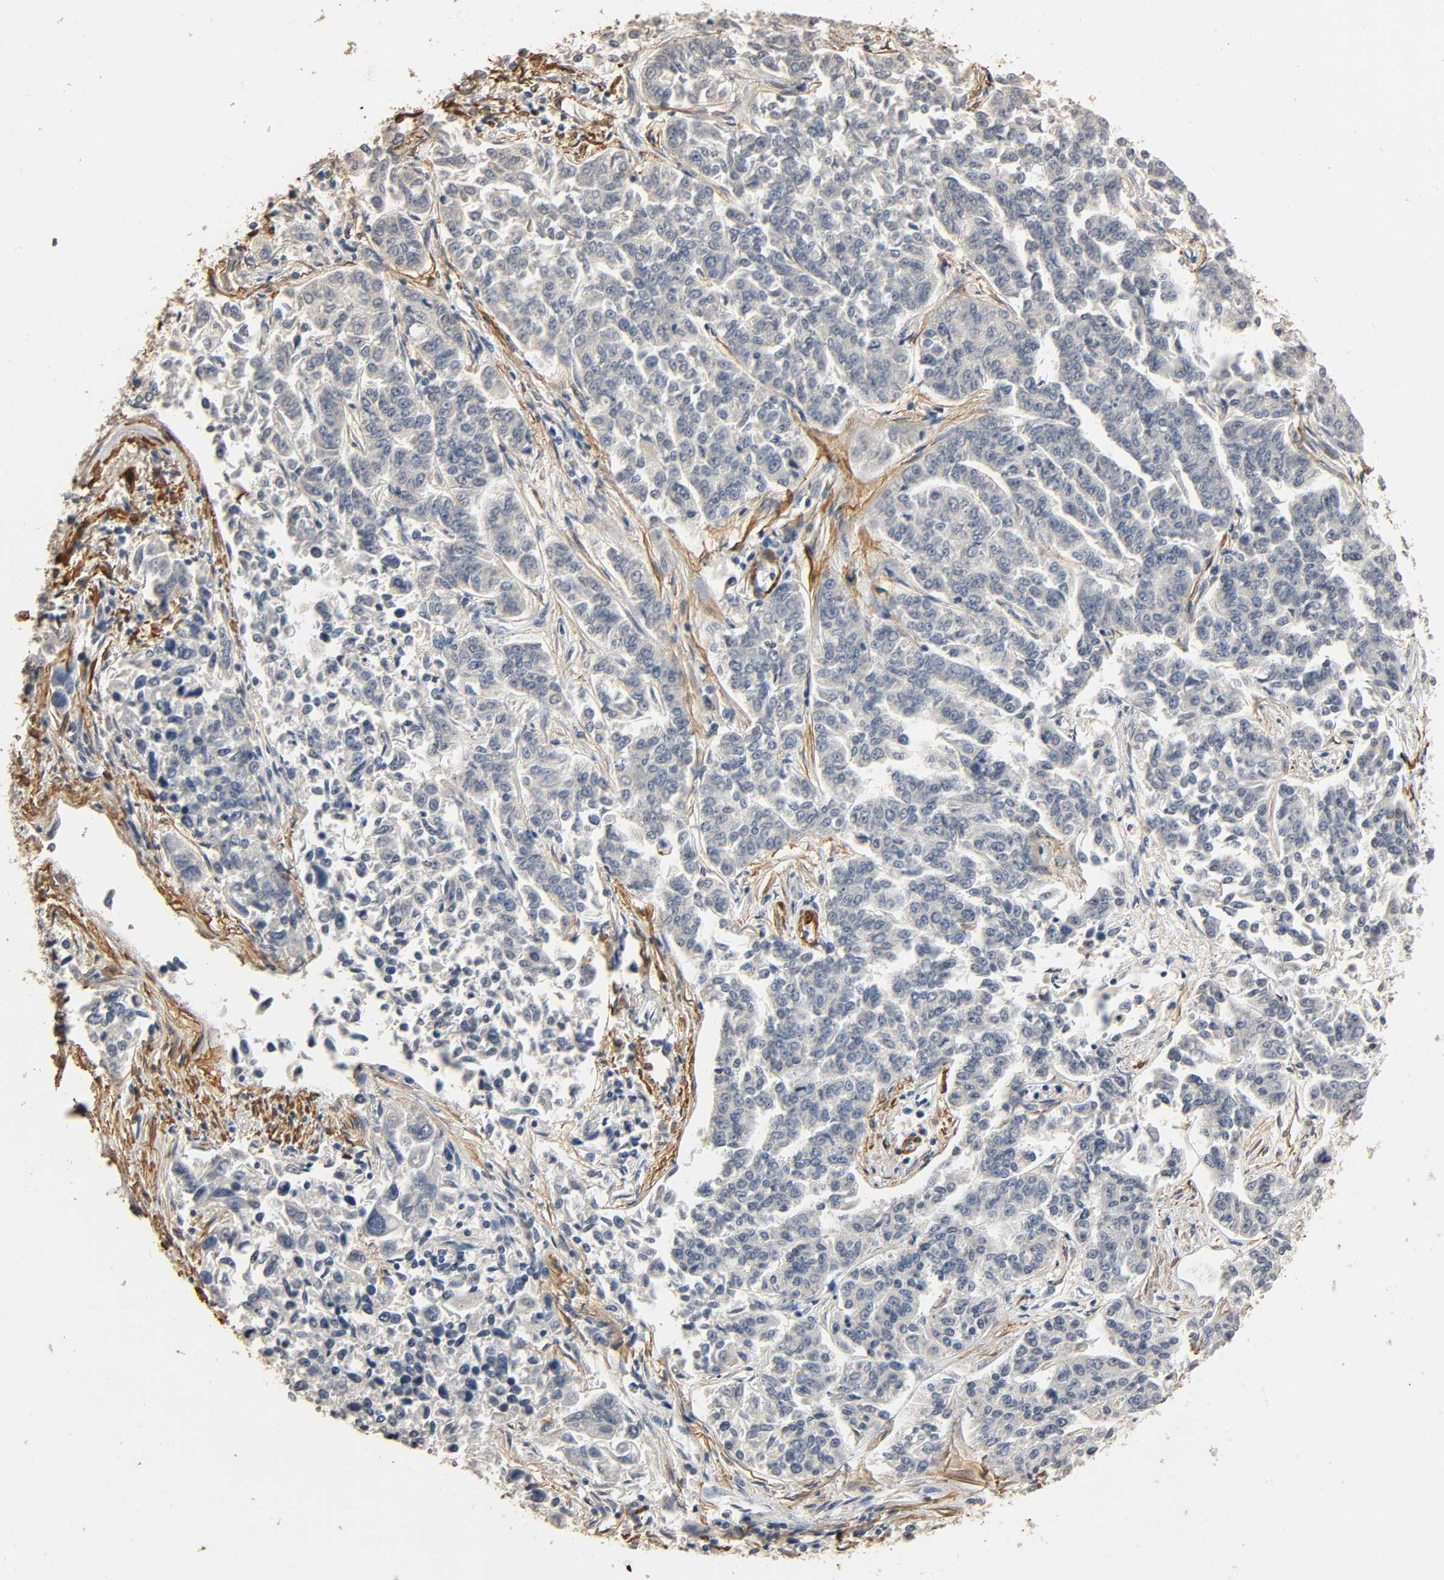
{"staining": {"intensity": "weak", "quantity": "25%-75%", "location": "cytoplasmic/membranous"}, "tissue": "lung cancer", "cell_type": "Tumor cells", "image_type": "cancer", "snomed": [{"axis": "morphology", "description": "Adenocarcinoma, NOS"}, {"axis": "topography", "description": "Lung"}], "caption": "Protein staining demonstrates weak cytoplasmic/membranous positivity in approximately 25%-75% of tumor cells in adenocarcinoma (lung).", "gene": "GSTA3", "patient": {"sex": "male", "age": 84}}